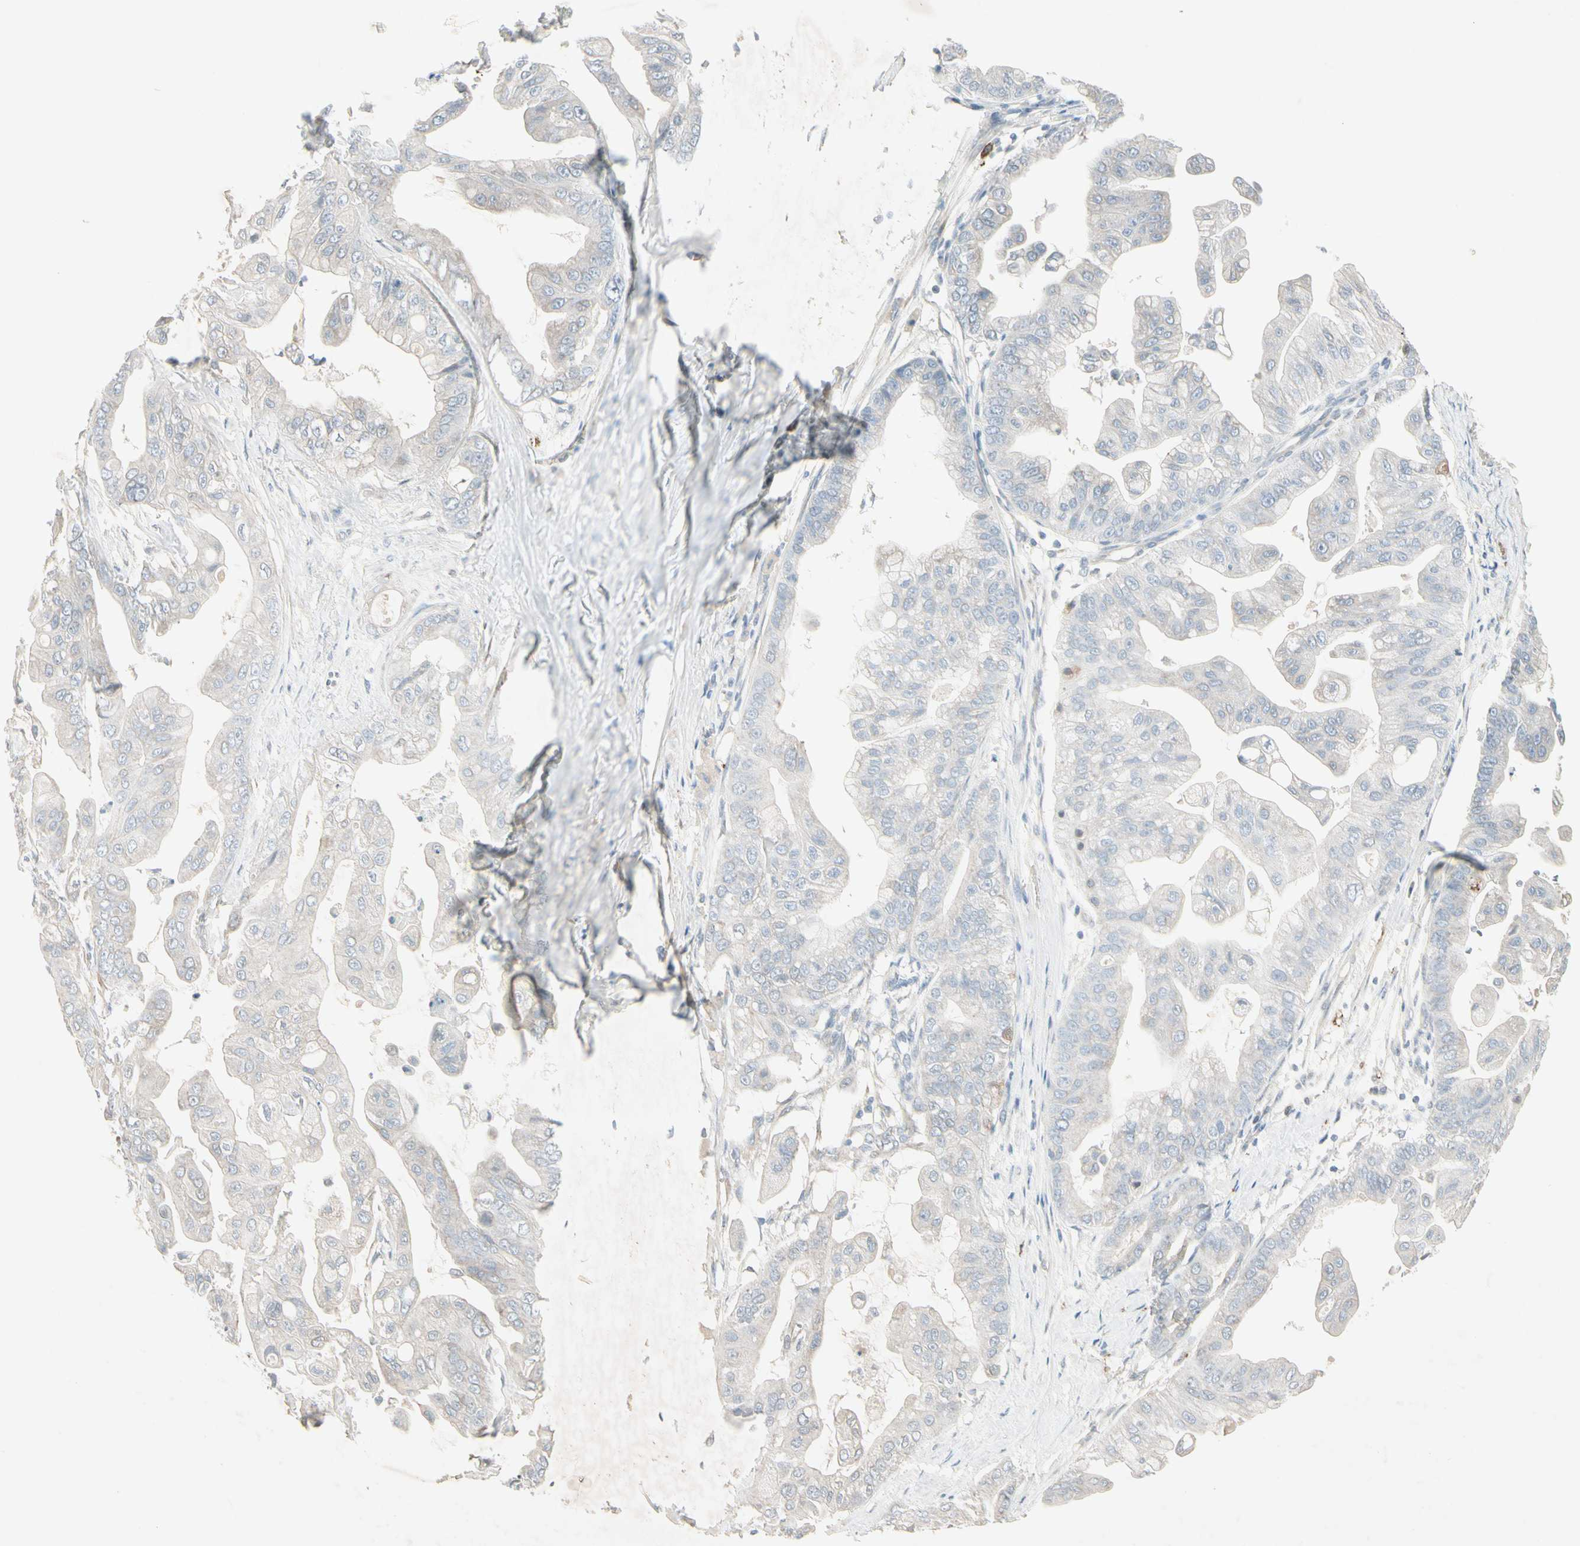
{"staining": {"intensity": "weak", "quantity": "<25%", "location": "cytoplasmic/membranous"}, "tissue": "pancreatic cancer", "cell_type": "Tumor cells", "image_type": "cancer", "snomed": [{"axis": "morphology", "description": "Adenocarcinoma, NOS"}, {"axis": "topography", "description": "Pancreas"}], "caption": "A photomicrograph of adenocarcinoma (pancreatic) stained for a protein reveals no brown staining in tumor cells. The staining is performed using DAB brown chromogen with nuclei counter-stained in using hematoxylin.", "gene": "MAPRE3", "patient": {"sex": "female", "age": 75}}